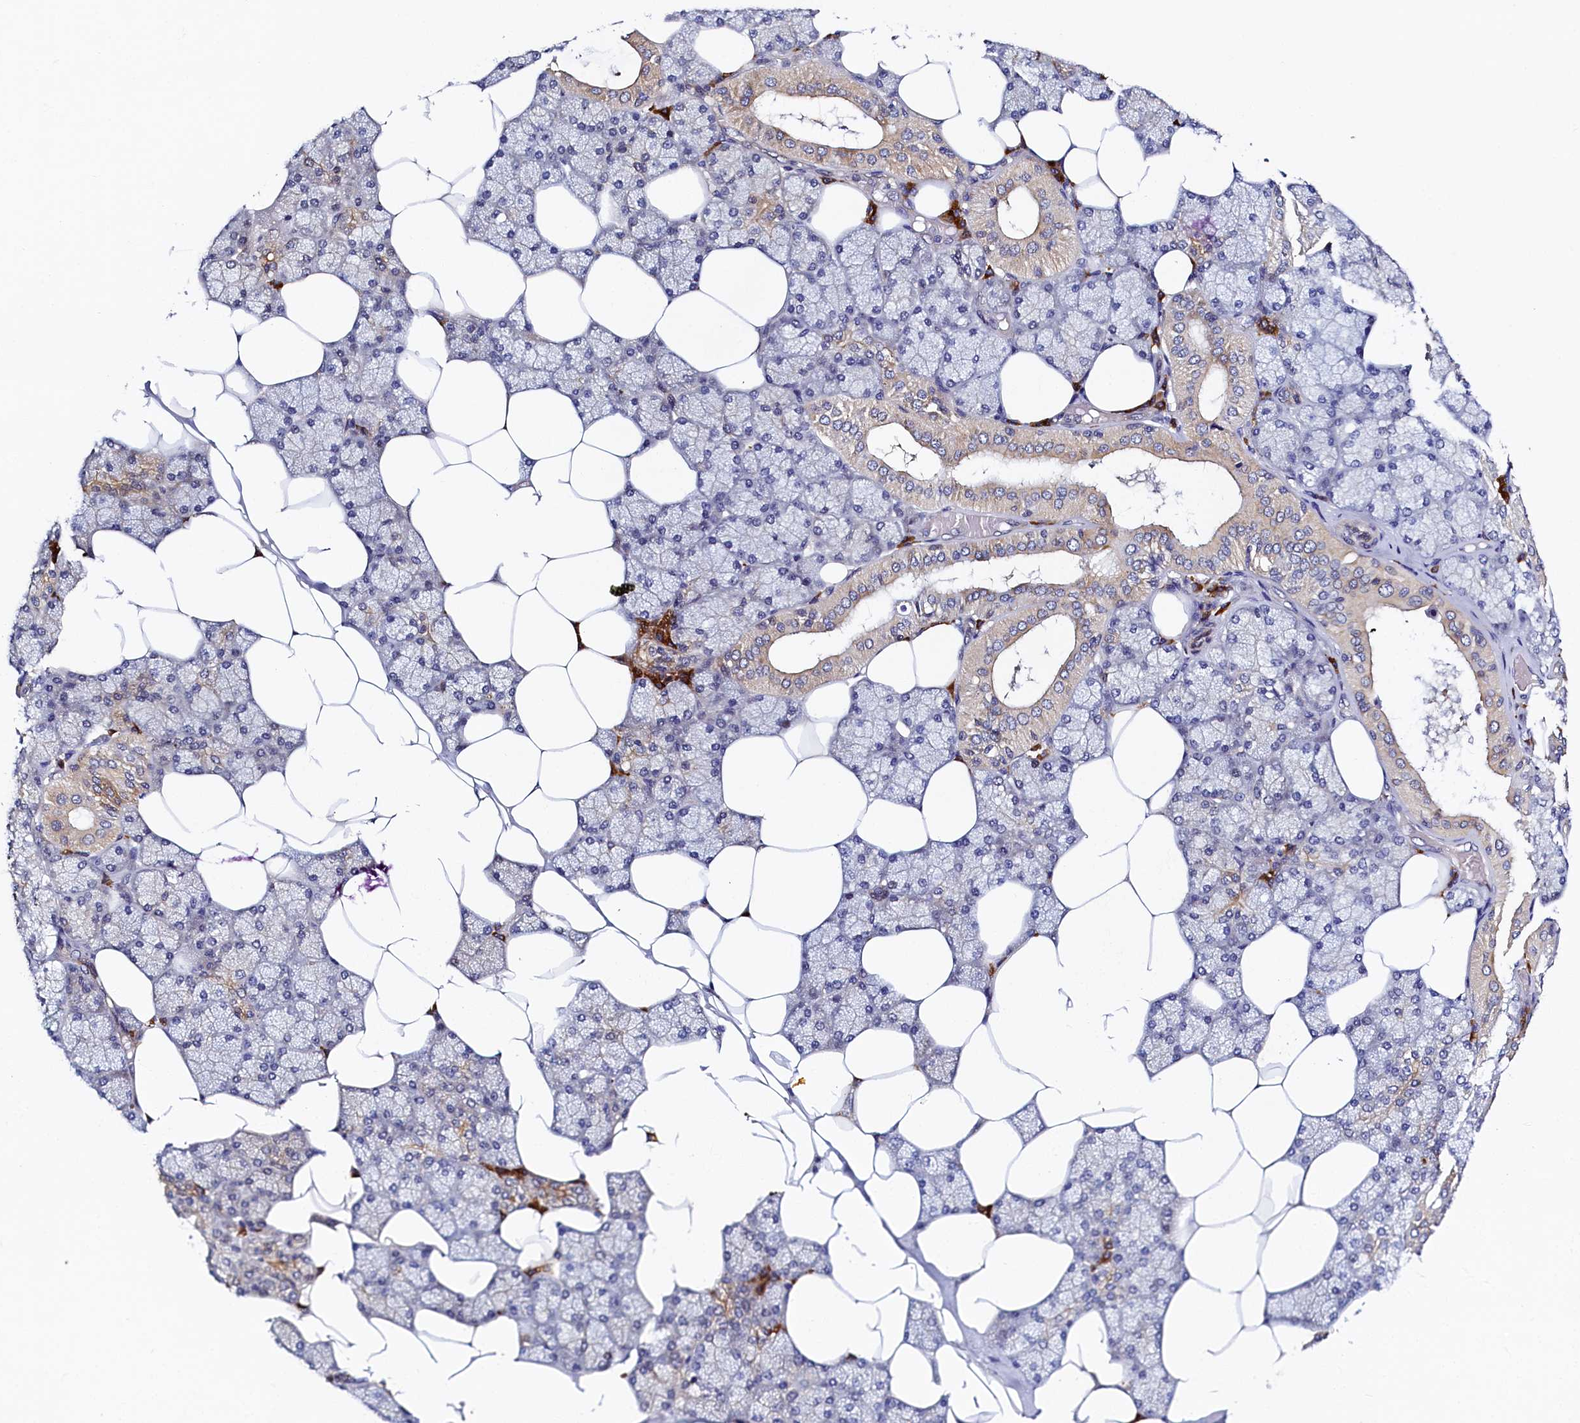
{"staining": {"intensity": "moderate", "quantity": "25%-75%", "location": "cytoplasmic/membranous"}, "tissue": "salivary gland", "cell_type": "Glandular cells", "image_type": "normal", "snomed": [{"axis": "morphology", "description": "Normal tissue, NOS"}, {"axis": "topography", "description": "Salivary gland"}], "caption": "Brown immunohistochemical staining in normal human salivary gland displays moderate cytoplasmic/membranous staining in about 25%-75% of glandular cells. (Stains: DAB in brown, nuclei in blue, Microscopy: brightfield microscopy at high magnification).", "gene": "SLC16A14", "patient": {"sex": "male", "age": 62}}